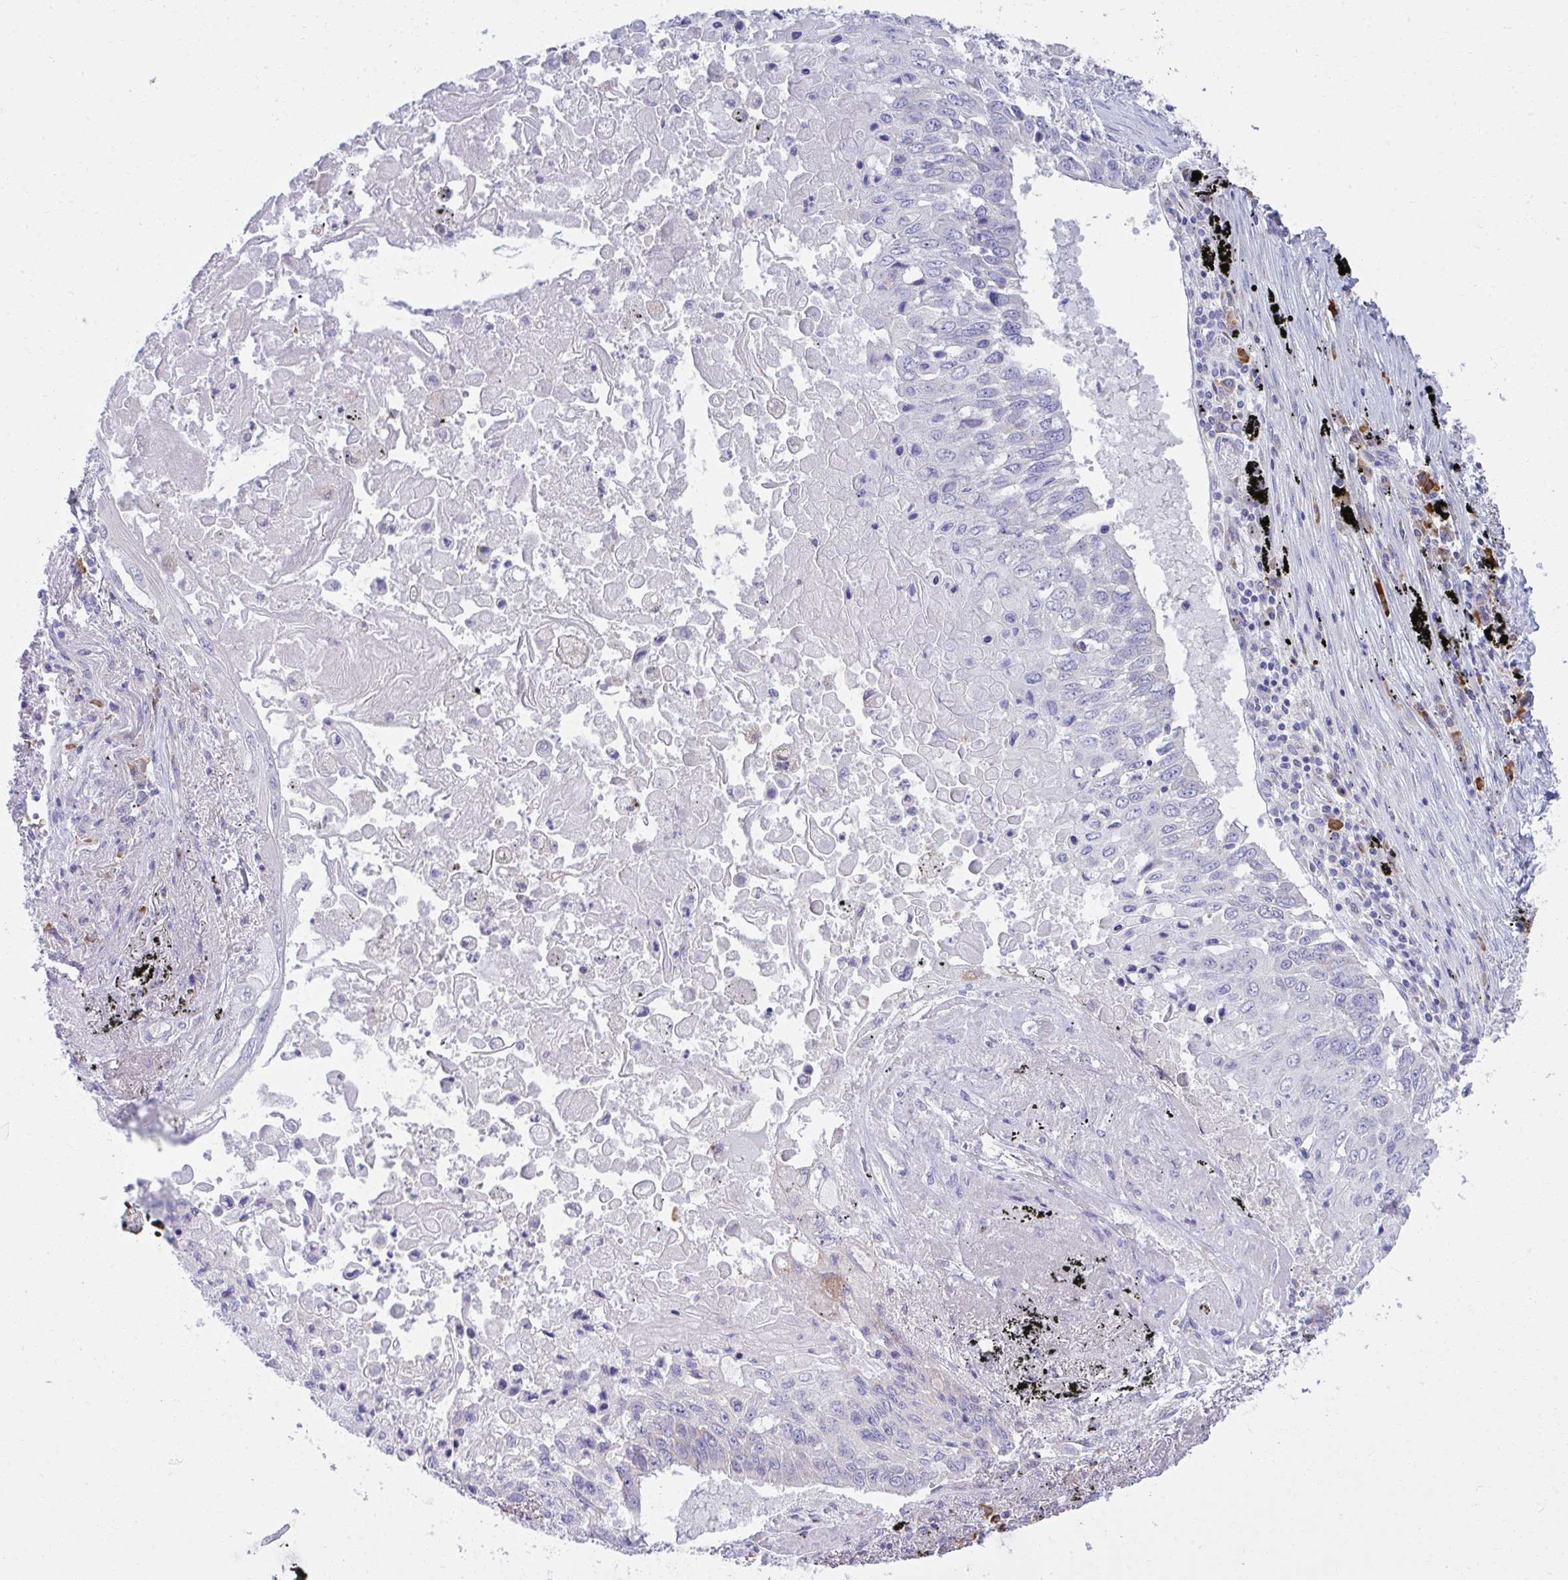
{"staining": {"intensity": "negative", "quantity": "none", "location": "none"}, "tissue": "lung cancer", "cell_type": "Tumor cells", "image_type": "cancer", "snomed": [{"axis": "morphology", "description": "Squamous cell carcinoma, NOS"}, {"axis": "topography", "description": "Lung"}], "caption": "Immunohistochemical staining of squamous cell carcinoma (lung) reveals no significant positivity in tumor cells.", "gene": "FASLG", "patient": {"sex": "male", "age": 75}}